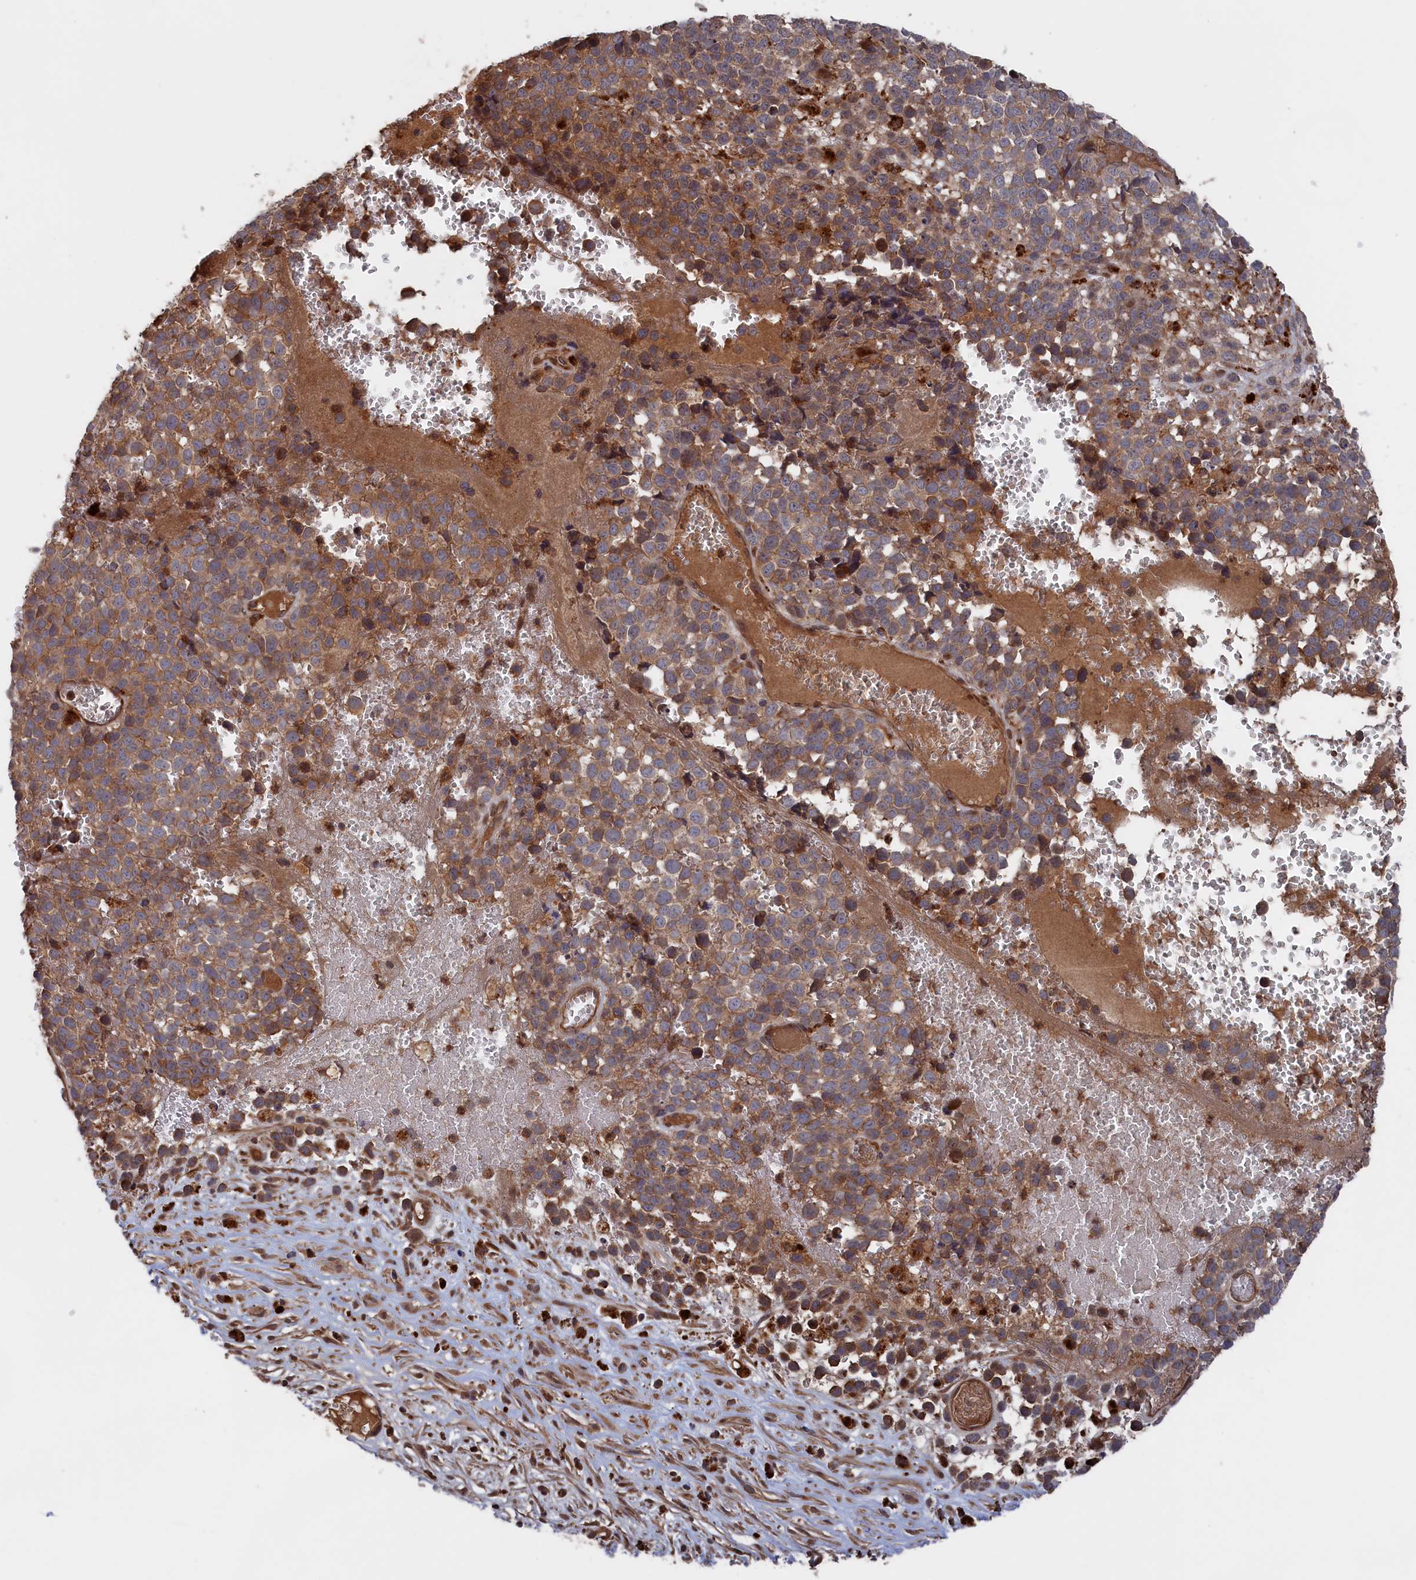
{"staining": {"intensity": "moderate", "quantity": "25%-75%", "location": "cytoplasmic/membranous"}, "tissue": "melanoma", "cell_type": "Tumor cells", "image_type": "cancer", "snomed": [{"axis": "morphology", "description": "Malignant melanoma, NOS"}, {"axis": "topography", "description": "Nose, NOS"}], "caption": "Human melanoma stained with a protein marker demonstrates moderate staining in tumor cells.", "gene": "PLA2G15", "patient": {"sex": "female", "age": 48}}